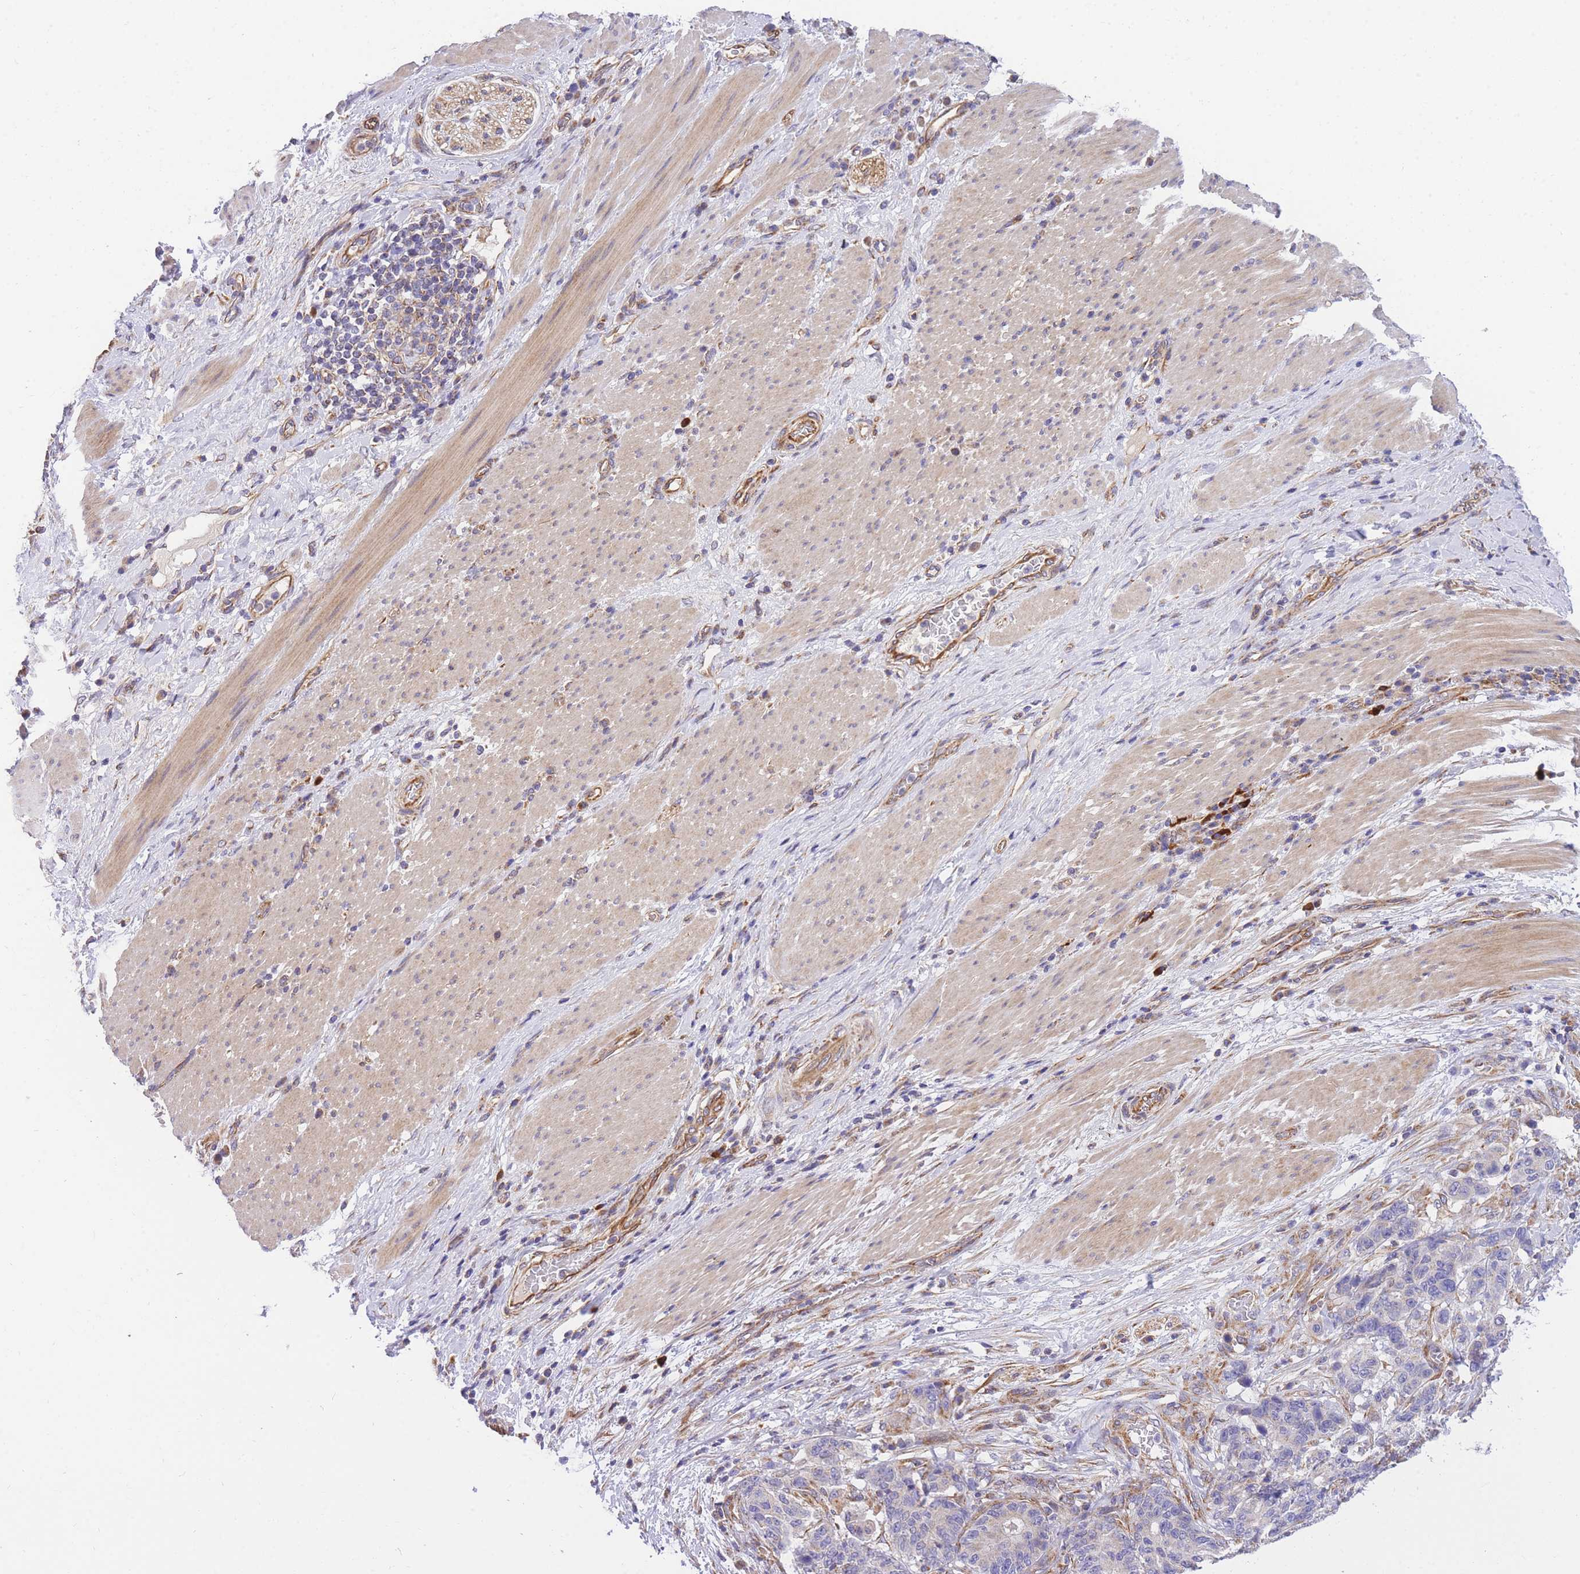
{"staining": {"intensity": "negative", "quantity": "none", "location": "none"}, "tissue": "stomach cancer", "cell_type": "Tumor cells", "image_type": "cancer", "snomed": [{"axis": "morphology", "description": "Normal tissue, NOS"}, {"axis": "morphology", "description": "Adenocarcinoma, NOS"}, {"axis": "topography", "description": "Stomach"}], "caption": "This micrograph is of stomach cancer (adenocarcinoma) stained with immunohistochemistry (IHC) to label a protein in brown with the nuclei are counter-stained blue. There is no staining in tumor cells.", "gene": "MTRES1", "patient": {"sex": "female", "age": 64}}